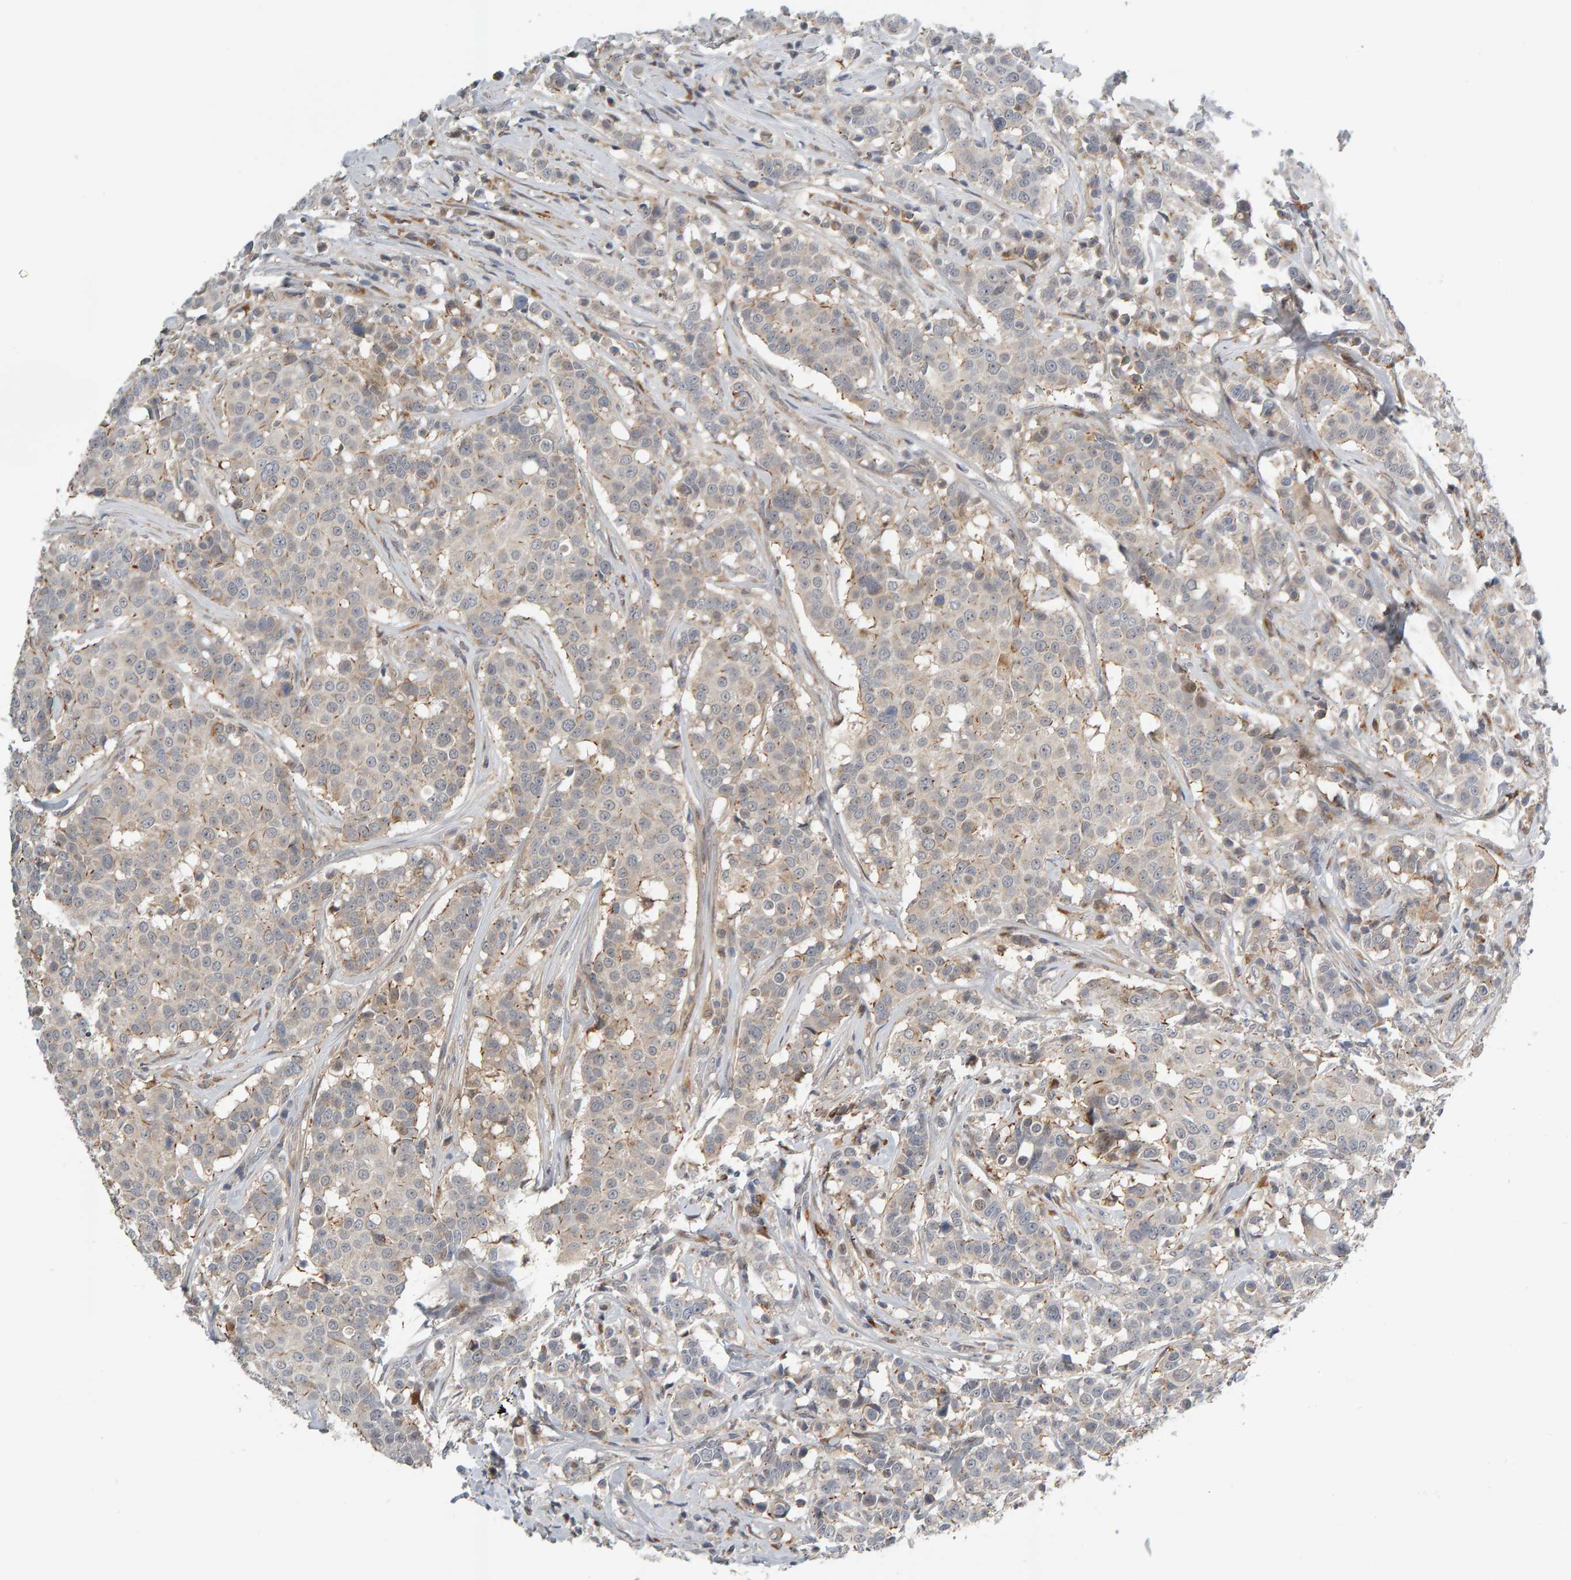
{"staining": {"intensity": "weak", "quantity": "25%-75%", "location": "cytoplasmic/membranous"}, "tissue": "breast cancer", "cell_type": "Tumor cells", "image_type": "cancer", "snomed": [{"axis": "morphology", "description": "Duct carcinoma"}, {"axis": "topography", "description": "Breast"}], "caption": "Human breast infiltrating ductal carcinoma stained for a protein (brown) reveals weak cytoplasmic/membranous positive expression in about 25%-75% of tumor cells.", "gene": "ZNF160", "patient": {"sex": "female", "age": 27}}